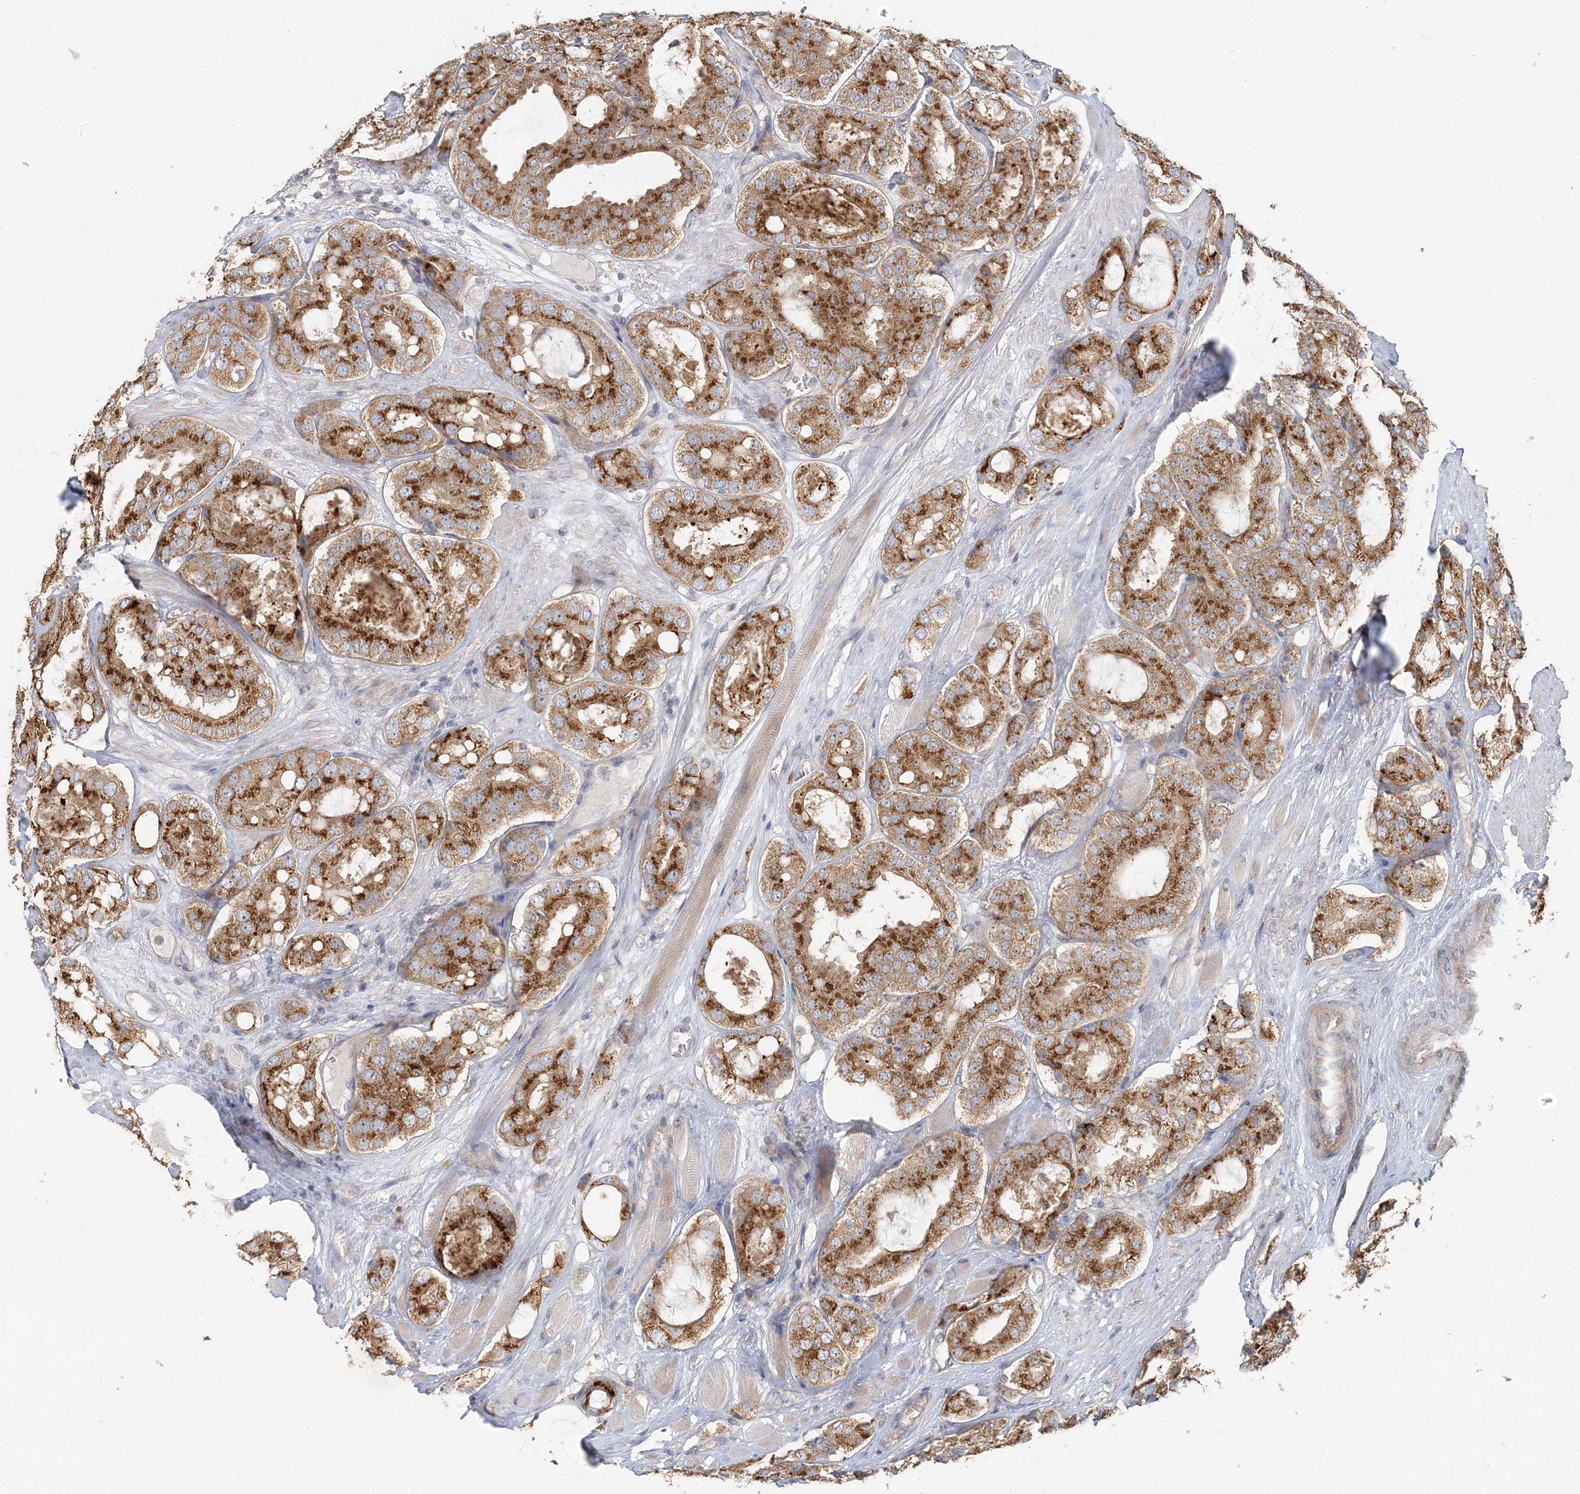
{"staining": {"intensity": "strong", "quantity": ">75%", "location": "cytoplasmic/membranous"}, "tissue": "prostate cancer", "cell_type": "Tumor cells", "image_type": "cancer", "snomed": [{"axis": "morphology", "description": "Adenocarcinoma, High grade"}, {"axis": "topography", "description": "Prostate"}], "caption": "Protein staining exhibits strong cytoplasmic/membranous expression in approximately >75% of tumor cells in prostate cancer.", "gene": "RAB14", "patient": {"sex": "male", "age": 65}}